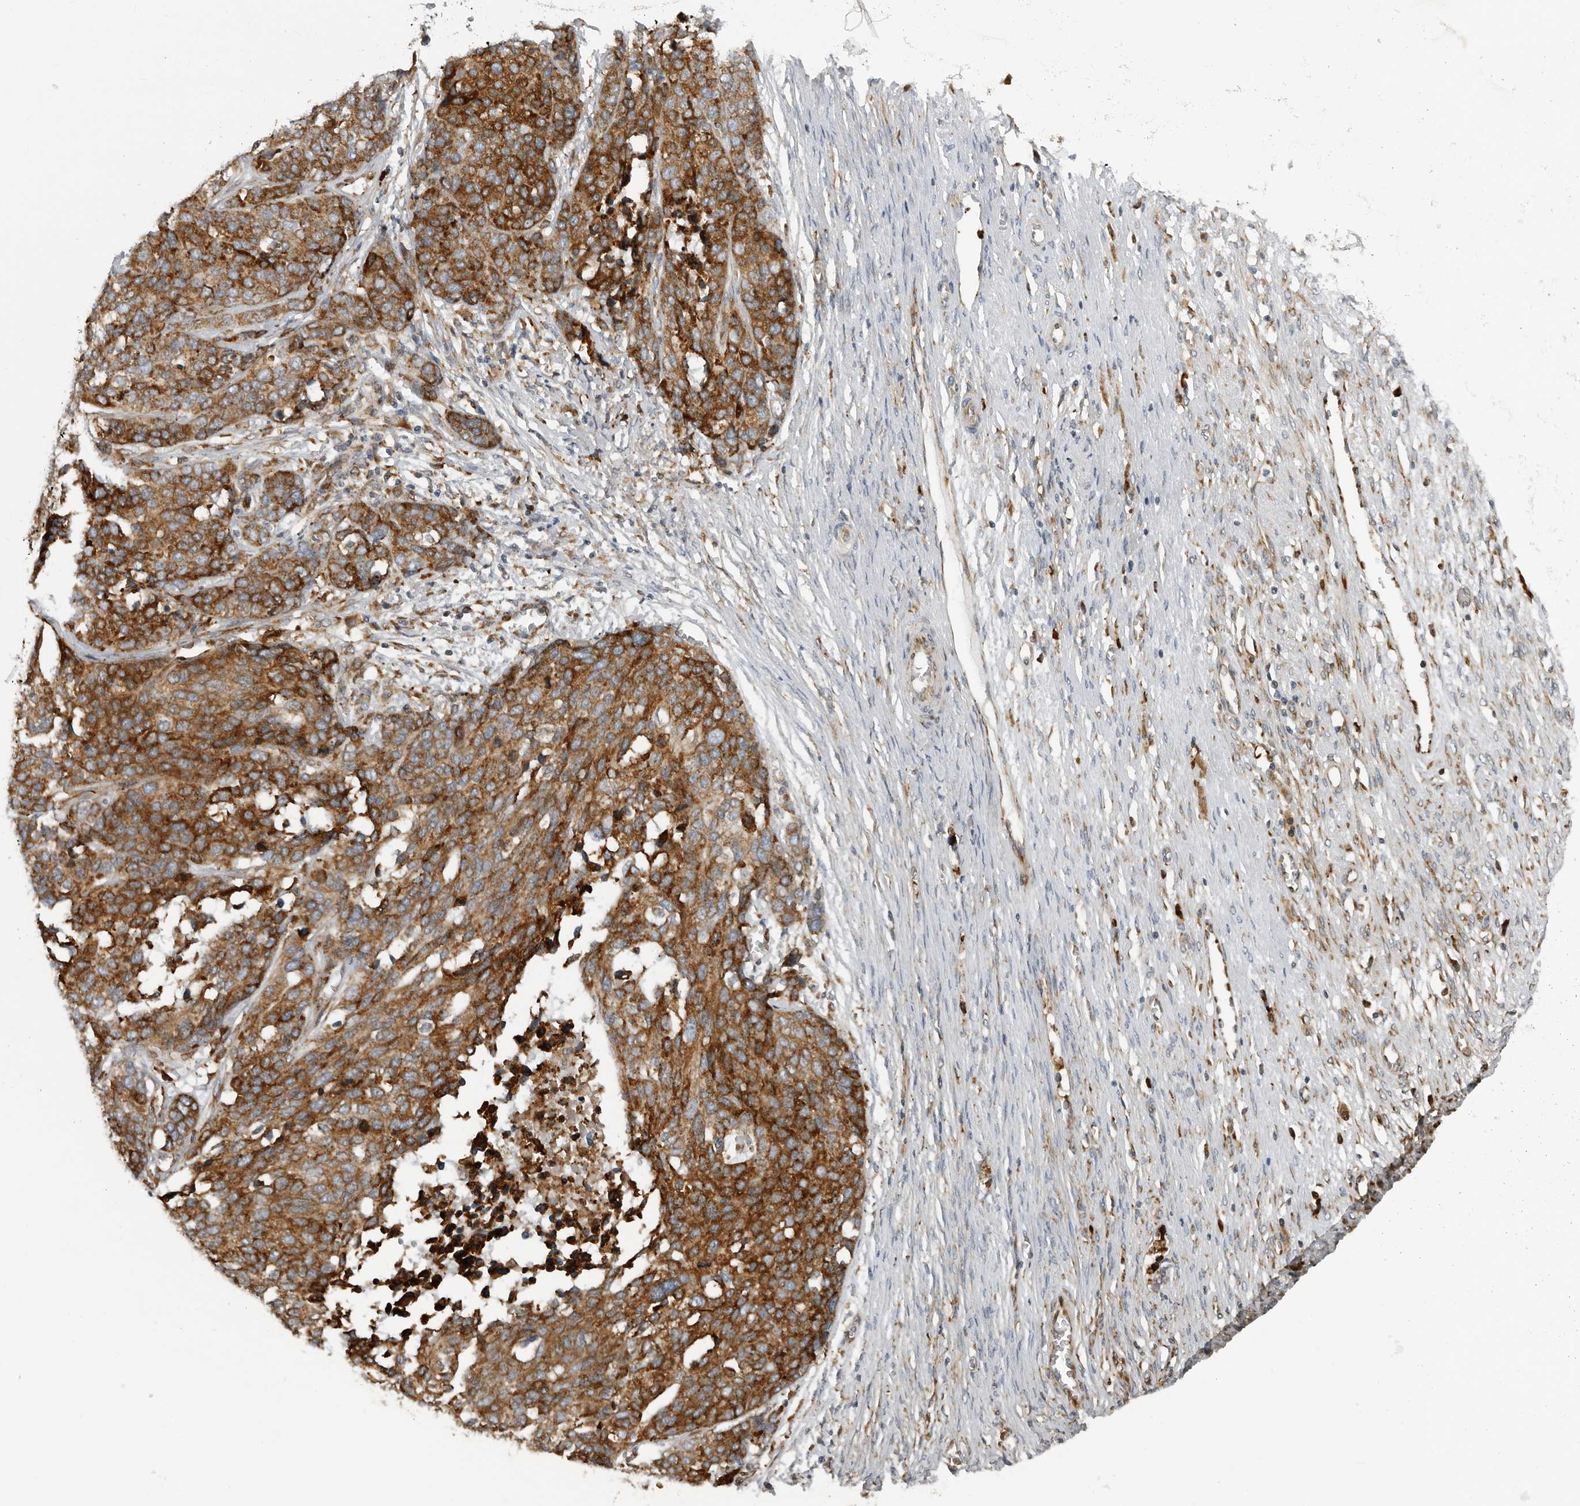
{"staining": {"intensity": "strong", "quantity": ">75%", "location": "cytoplasmic/membranous"}, "tissue": "ovarian cancer", "cell_type": "Tumor cells", "image_type": "cancer", "snomed": [{"axis": "morphology", "description": "Cystadenocarcinoma, serous, NOS"}, {"axis": "topography", "description": "Ovary"}], "caption": "IHC image of neoplastic tissue: human serous cystadenocarcinoma (ovarian) stained using immunohistochemistry shows high levels of strong protein expression localized specifically in the cytoplasmic/membranous of tumor cells, appearing as a cytoplasmic/membranous brown color.", "gene": "ALPK2", "patient": {"sex": "female", "age": 44}}